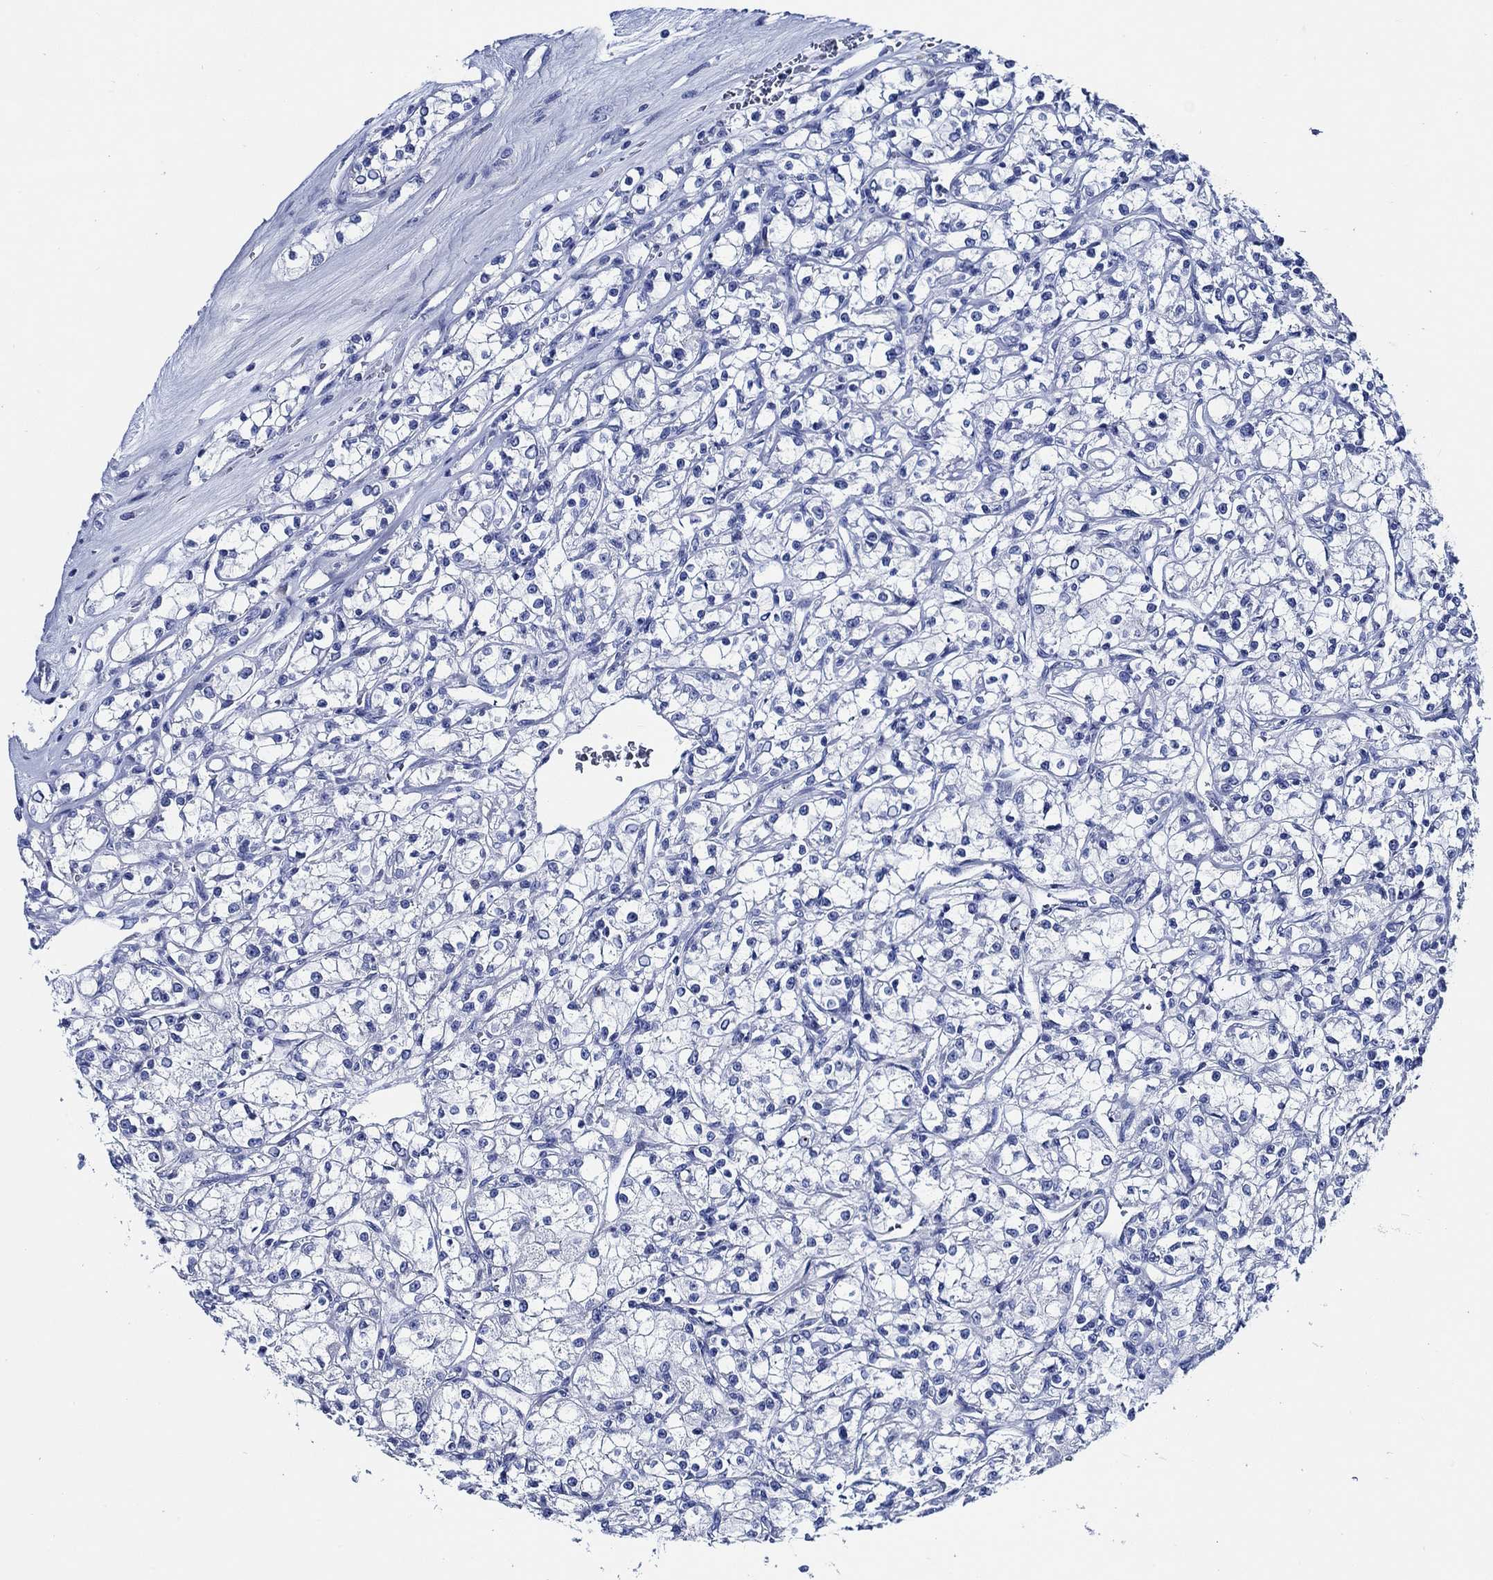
{"staining": {"intensity": "negative", "quantity": "none", "location": "none"}, "tissue": "renal cancer", "cell_type": "Tumor cells", "image_type": "cancer", "snomed": [{"axis": "morphology", "description": "Adenocarcinoma, NOS"}, {"axis": "topography", "description": "Kidney"}], "caption": "The photomicrograph shows no significant positivity in tumor cells of renal adenocarcinoma. (Brightfield microscopy of DAB IHC at high magnification).", "gene": "WDR62", "patient": {"sex": "female", "age": 59}}